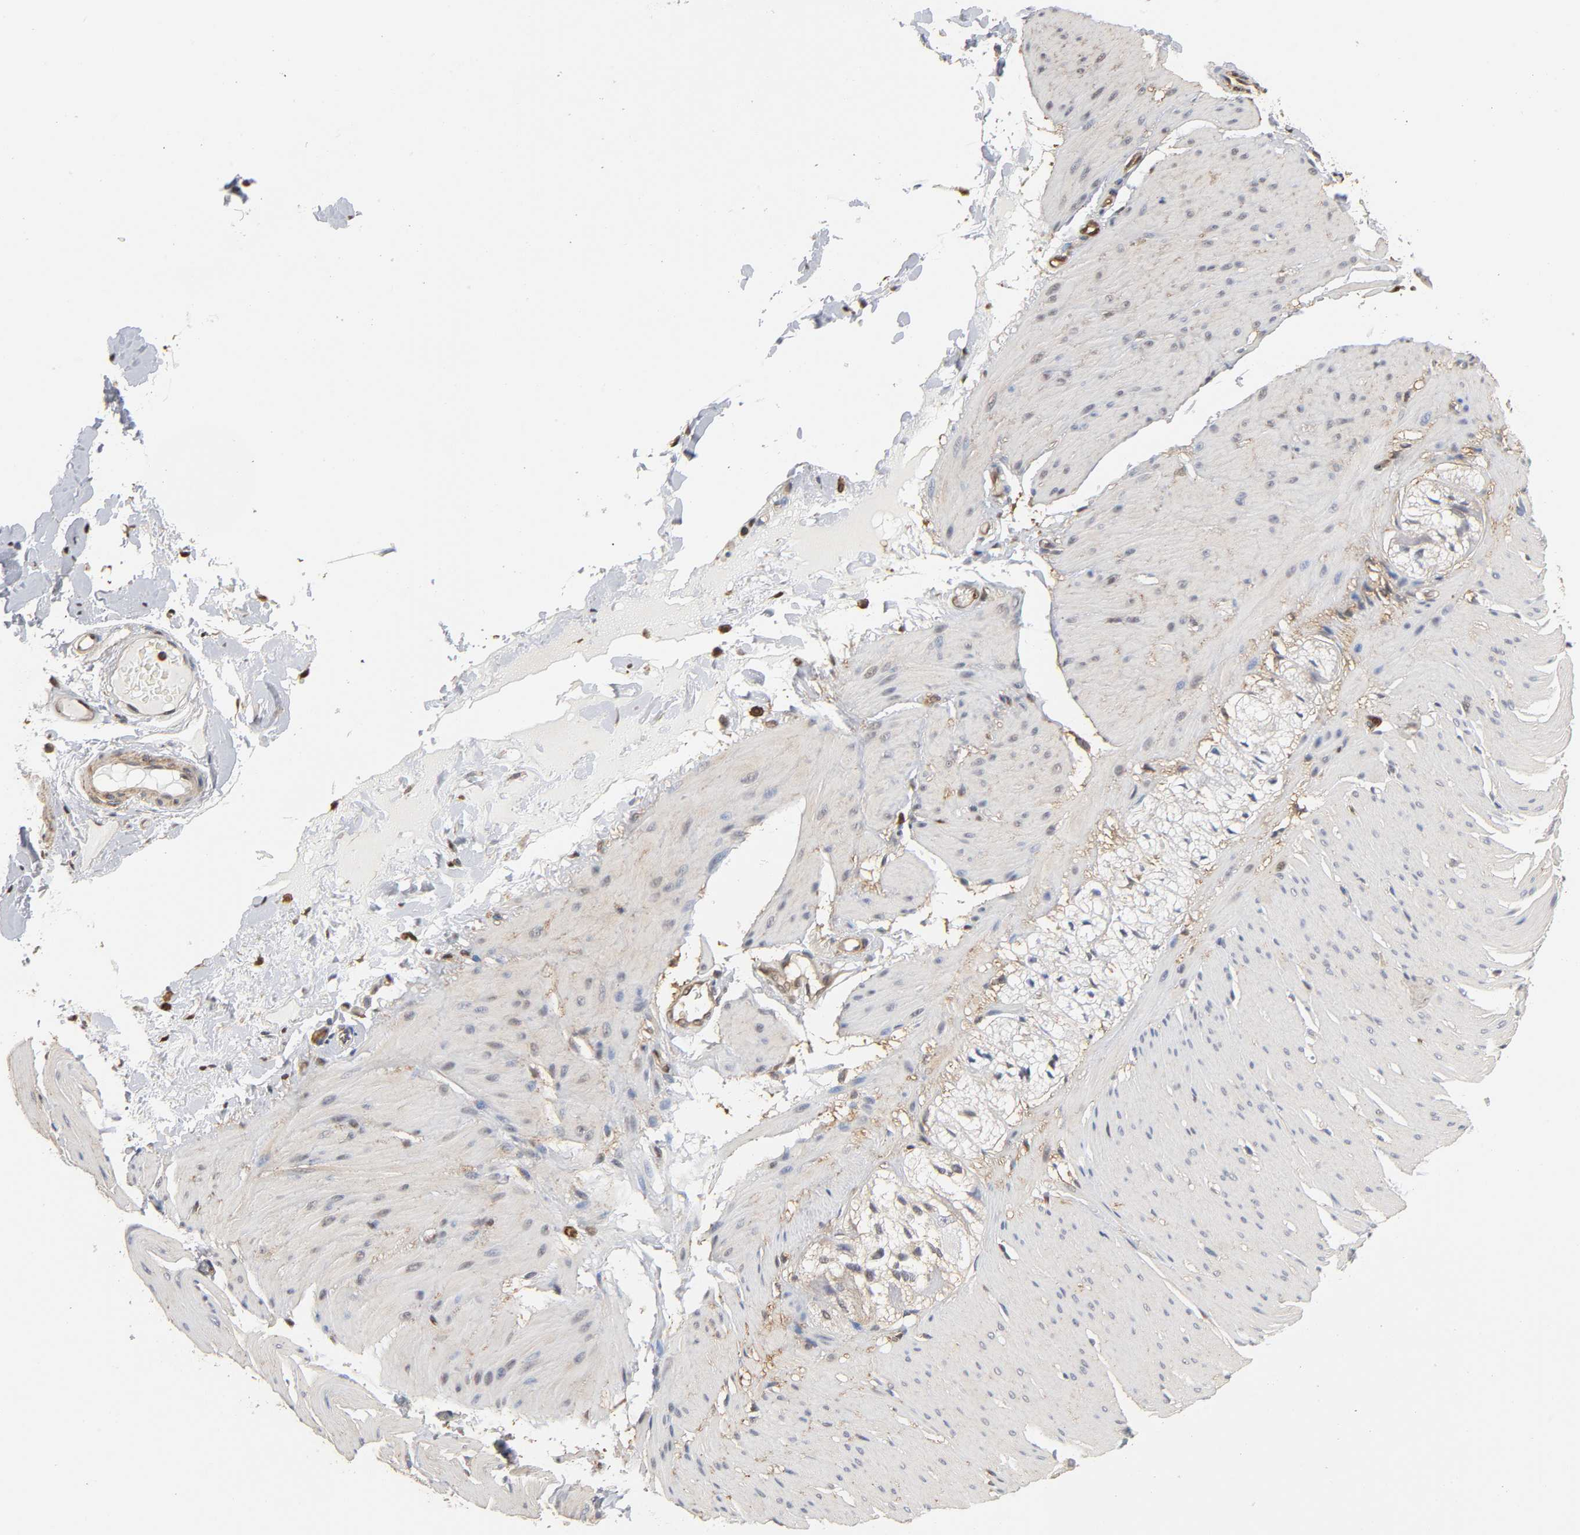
{"staining": {"intensity": "weak", "quantity": ">75%", "location": "cytoplasmic/membranous"}, "tissue": "smooth muscle", "cell_type": "Smooth muscle cells", "image_type": "normal", "snomed": [{"axis": "morphology", "description": "Normal tissue, NOS"}, {"axis": "topography", "description": "Smooth muscle"}, {"axis": "topography", "description": "Colon"}], "caption": "Immunohistochemistry (DAB (3,3'-diaminobenzidine)) staining of normal smooth muscle exhibits weak cytoplasmic/membranous protein expression in approximately >75% of smooth muscle cells.", "gene": "ANXA11", "patient": {"sex": "male", "age": 67}}